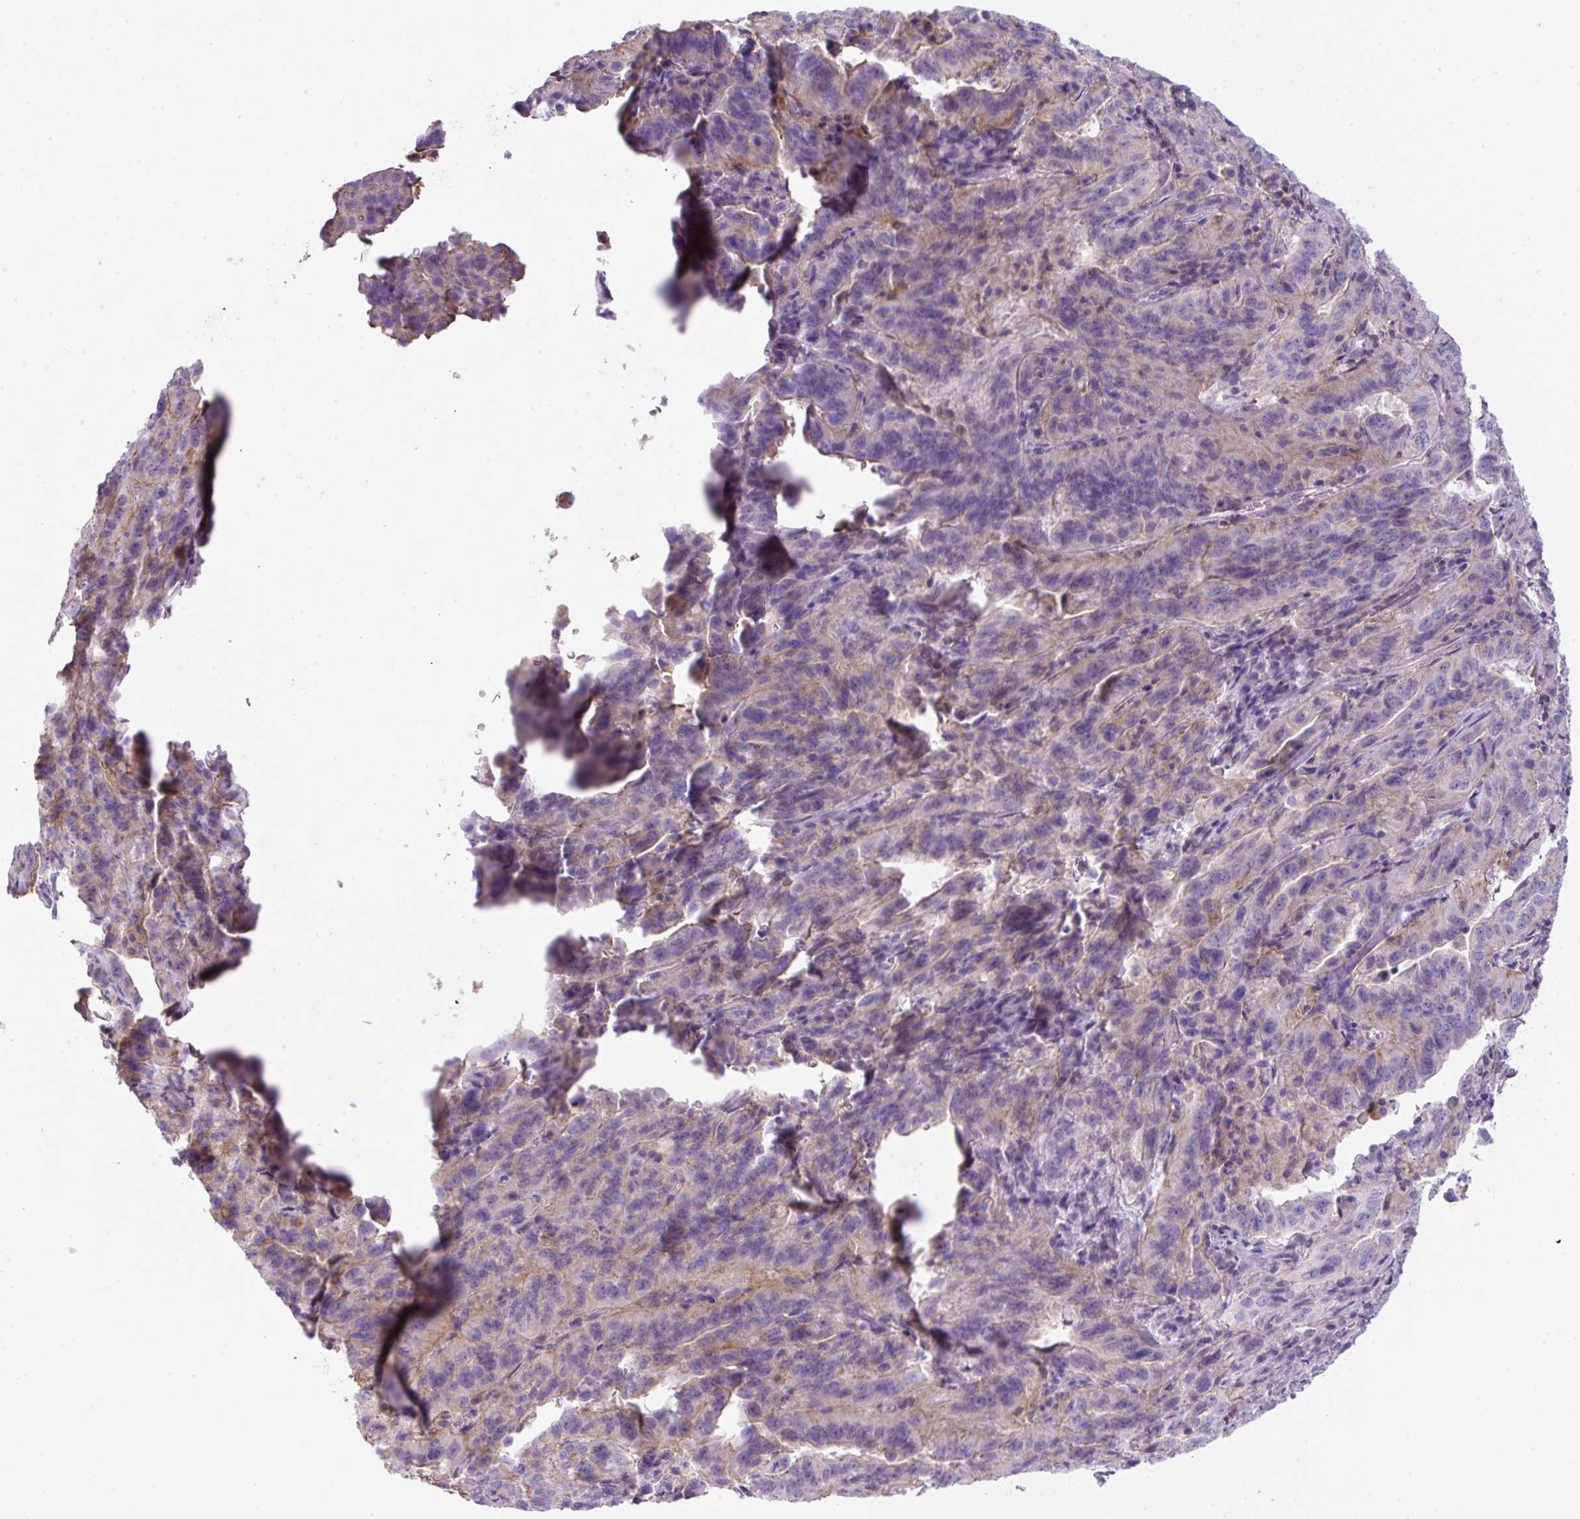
{"staining": {"intensity": "negative", "quantity": "none", "location": "none"}, "tissue": "pancreatic cancer", "cell_type": "Tumor cells", "image_type": "cancer", "snomed": [{"axis": "morphology", "description": "Adenocarcinoma, NOS"}, {"axis": "topography", "description": "Pancreas"}], "caption": "This is a micrograph of immunohistochemistry (IHC) staining of pancreatic cancer, which shows no expression in tumor cells.", "gene": "NPTN", "patient": {"sex": "male", "age": 63}}